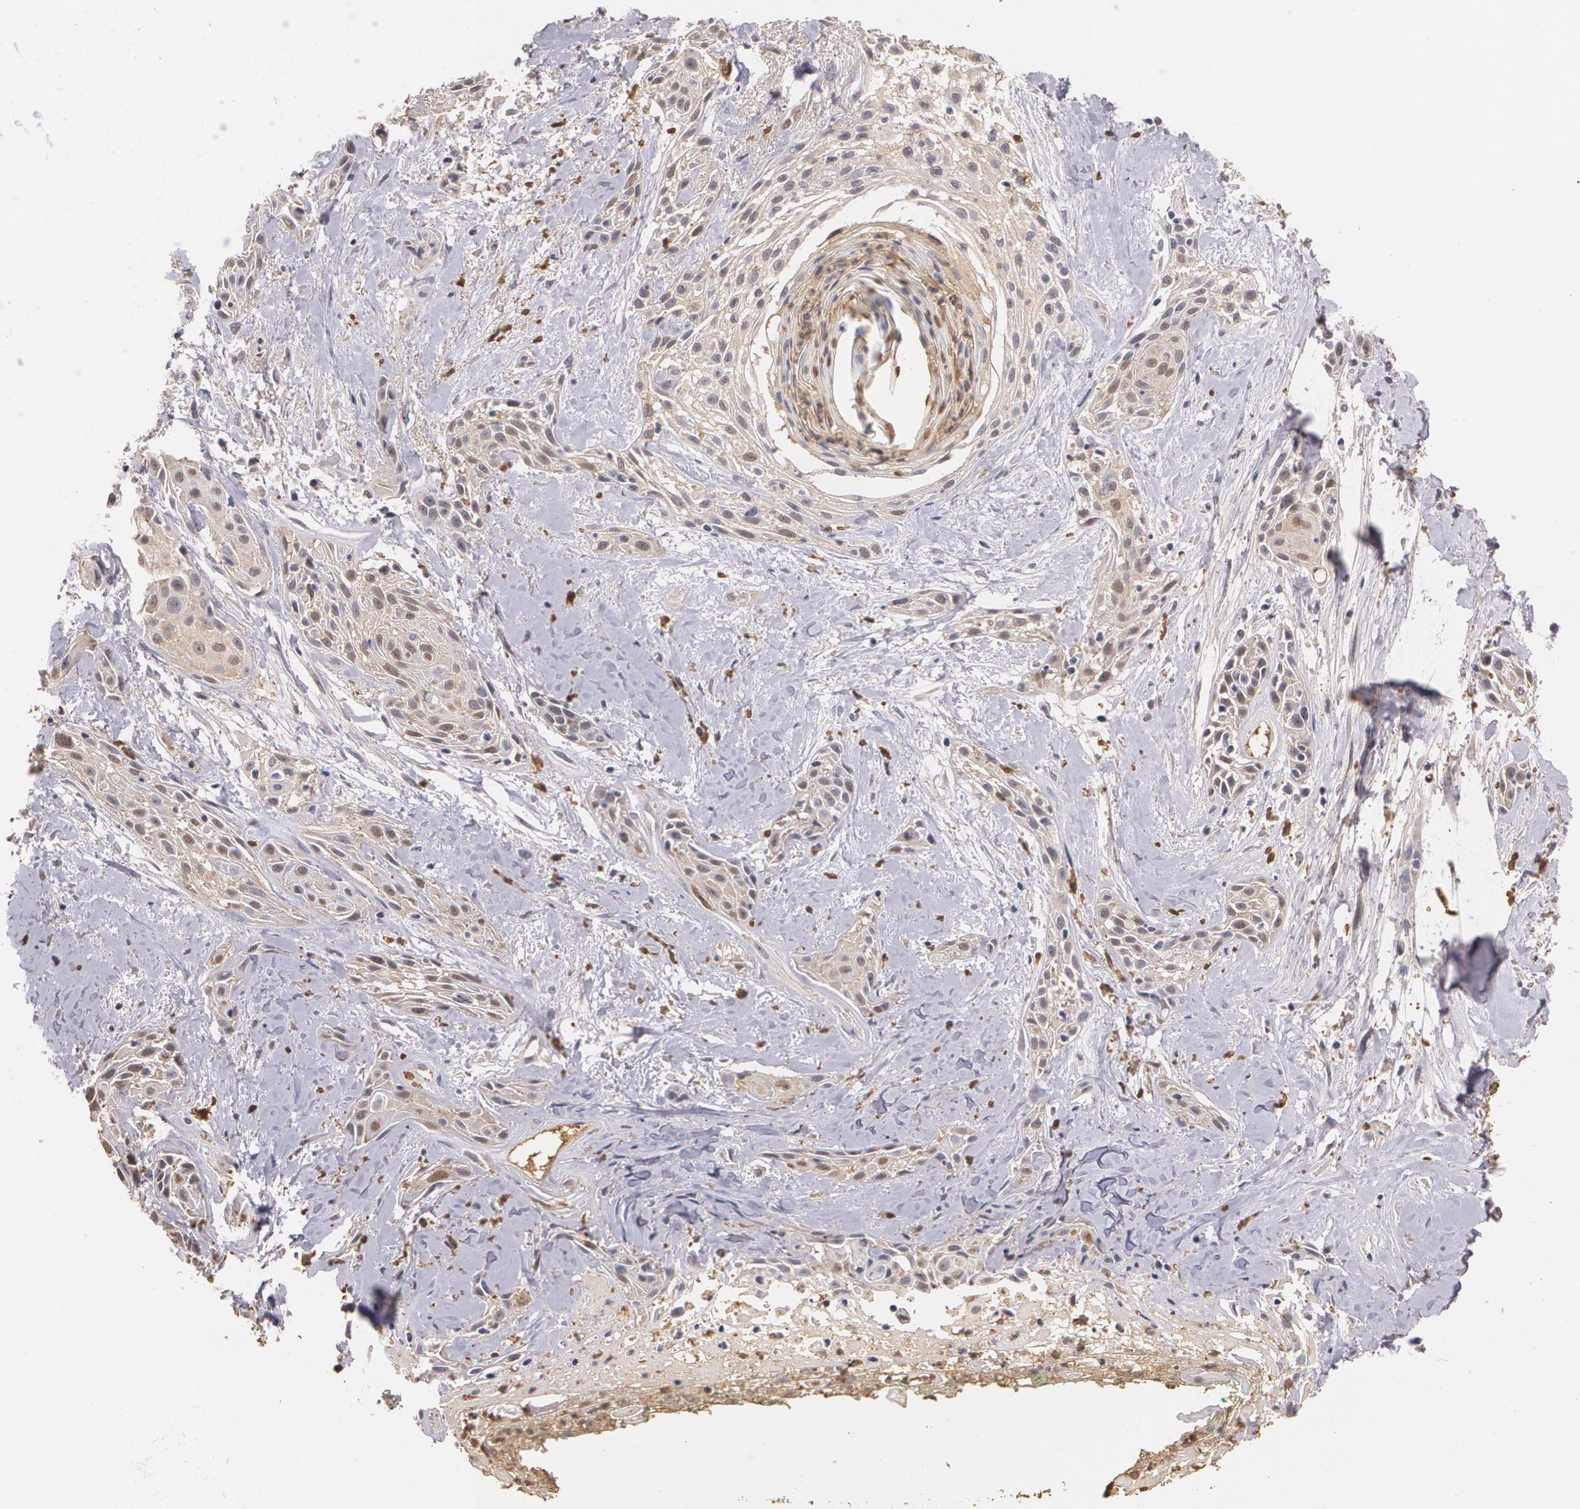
{"staining": {"intensity": "weak", "quantity": ">75%", "location": "cytoplasmic/membranous"}, "tissue": "skin cancer", "cell_type": "Tumor cells", "image_type": "cancer", "snomed": [{"axis": "morphology", "description": "Squamous cell carcinoma, NOS"}, {"axis": "topography", "description": "Skin"}, {"axis": "topography", "description": "Anal"}], "caption": "IHC histopathology image of neoplastic tissue: skin squamous cell carcinoma stained using IHC displays low levels of weak protein expression localized specifically in the cytoplasmic/membranous of tumor cells, appearing as a cytoplasmic/membranous brown color.", "gene": "PTS", "patient": {"sex": "male", "age": 64}}